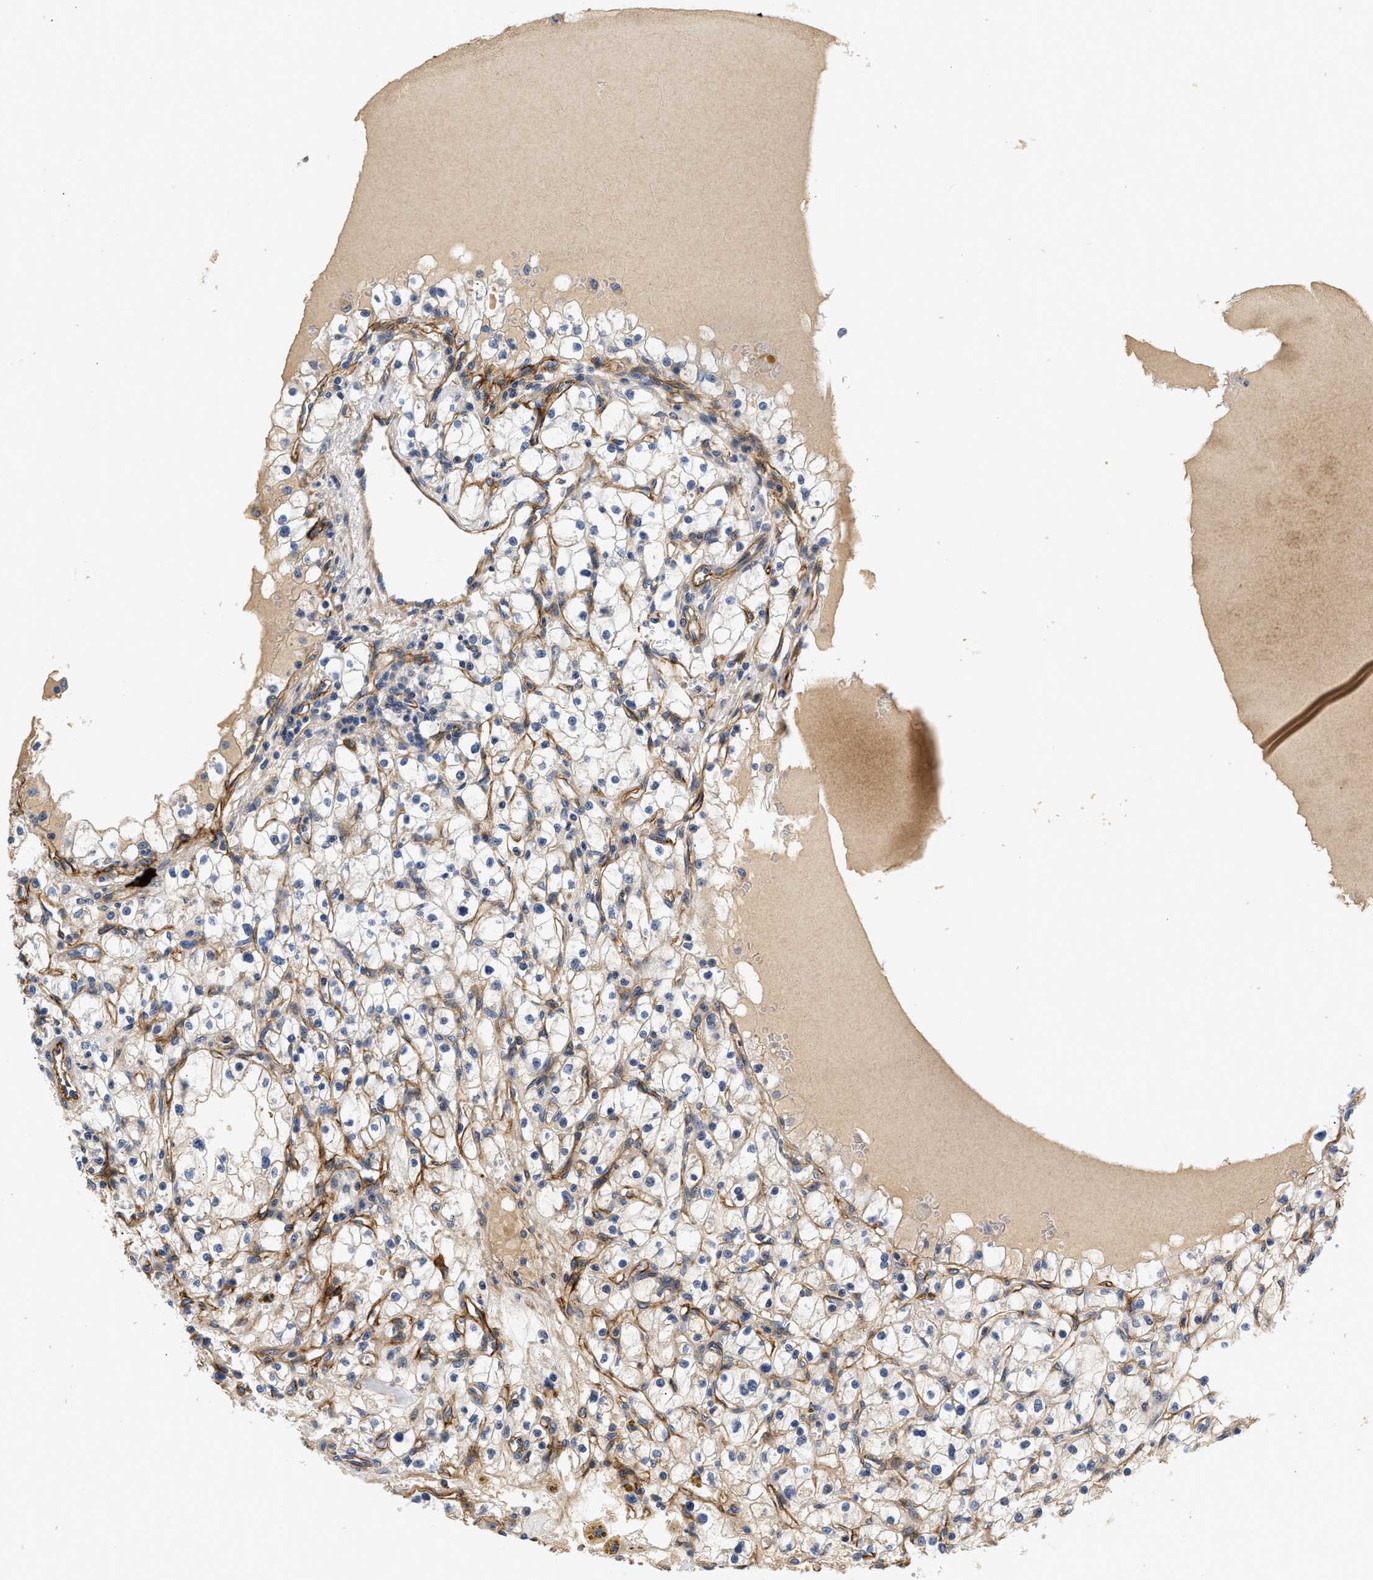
{"staining": {"intensity": "weak", "quantity": "<25%", "location": "cytoplasmic/membranous"}, "tissue": "renal cancer", "cell_type": "Tumor cells", "image_type": "cancer", "snomed": [{"axis": "morphology", "description": "Adenocarcinoma, NOS"}, {"axis": "topography", "description": "Kidney"}], "caption": "IHC histopathology image of neoplastic tissue: human adenocarcinoma (renal) stained with DAB reveals no significant protein staining in tumor cells.", "gene": "NME6", "patient": {"sex": "male", "age": 56}}